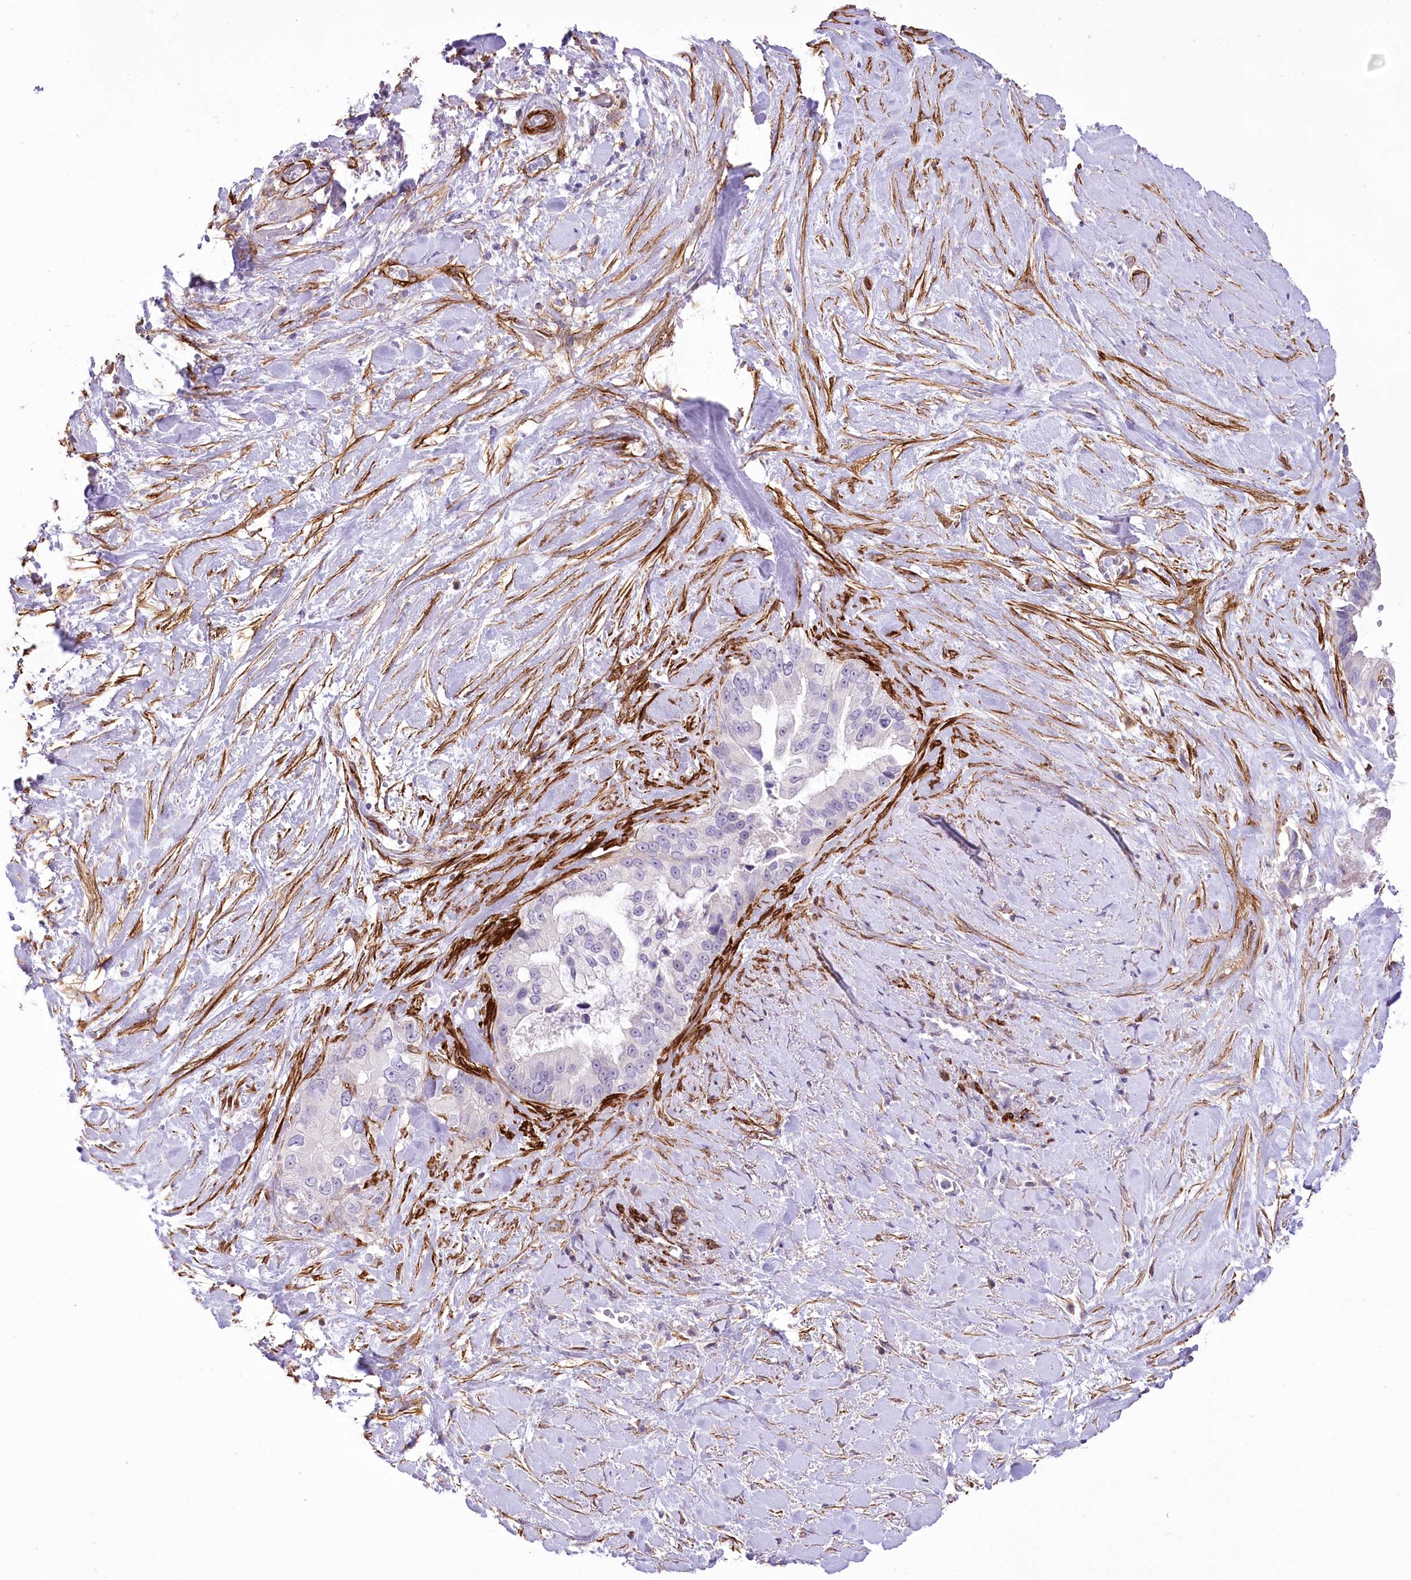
{"staining": {"intensity": "negative", "quantity": "none", "location": "none"}, "tissue": "pancreatic cancer", "cell_type": "Tumor cells", "image_type": "cancer", "snomed": [{"axis": "morphology", "description": "Inflammation, NOS"}, {"axis": "morphology", "description": "Adenocarcinoma, NOS"}, {"axis": "topography", "description": "Pancreas"}], "caption": "High power microscopy histopathology image of an immunohistochemistry (IHC) image of pancreatic cancer (adenocarcinoma), revealing no significant staining in tumor cells.", "gene": "SYNPO2", "patient": {"sex": "female", "age": 56}}